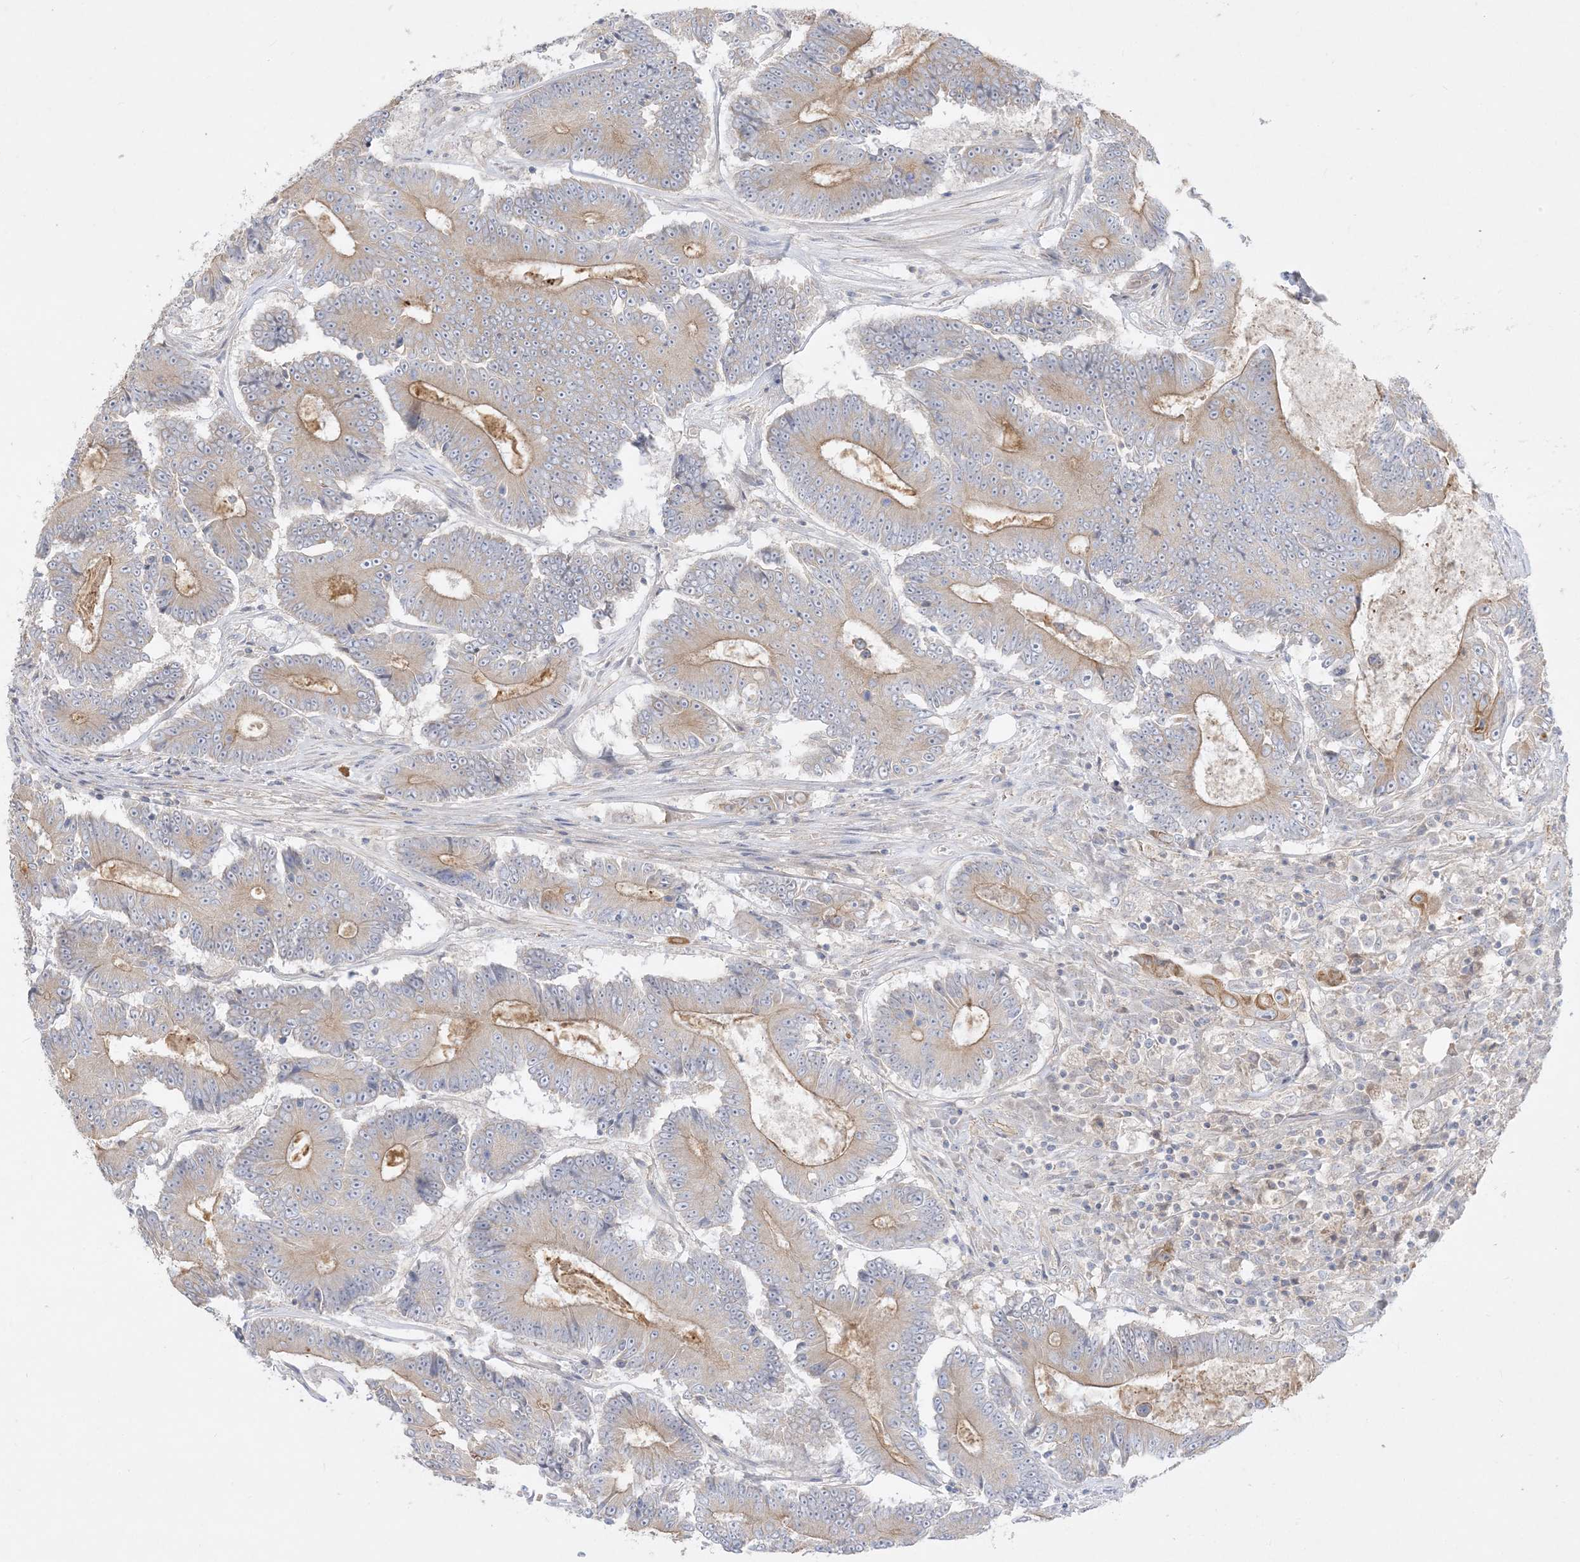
{"staining": {"intensity": "moderate", "quantity": "25%-75%", "location": "cytoplasmic/membranous"}, "tissue": "colorectal cancer", "cell_type": "Tumor cells", "image_type": "cancer", "snomed": [{"axis": "morphology", "description": "Adenocarcinoma, NOS"}, {"axis": "topography", "description": "Colon"}], "caption": "The histopathology image reveals staining of colorectal cancer (adenocarcinoma), revealing moderate cytoplasmic/membranous protein positivity (brown color) within tumor cells.", "gene": "ARHGEF9", "patient": {"sex": "male", "age": 83}}